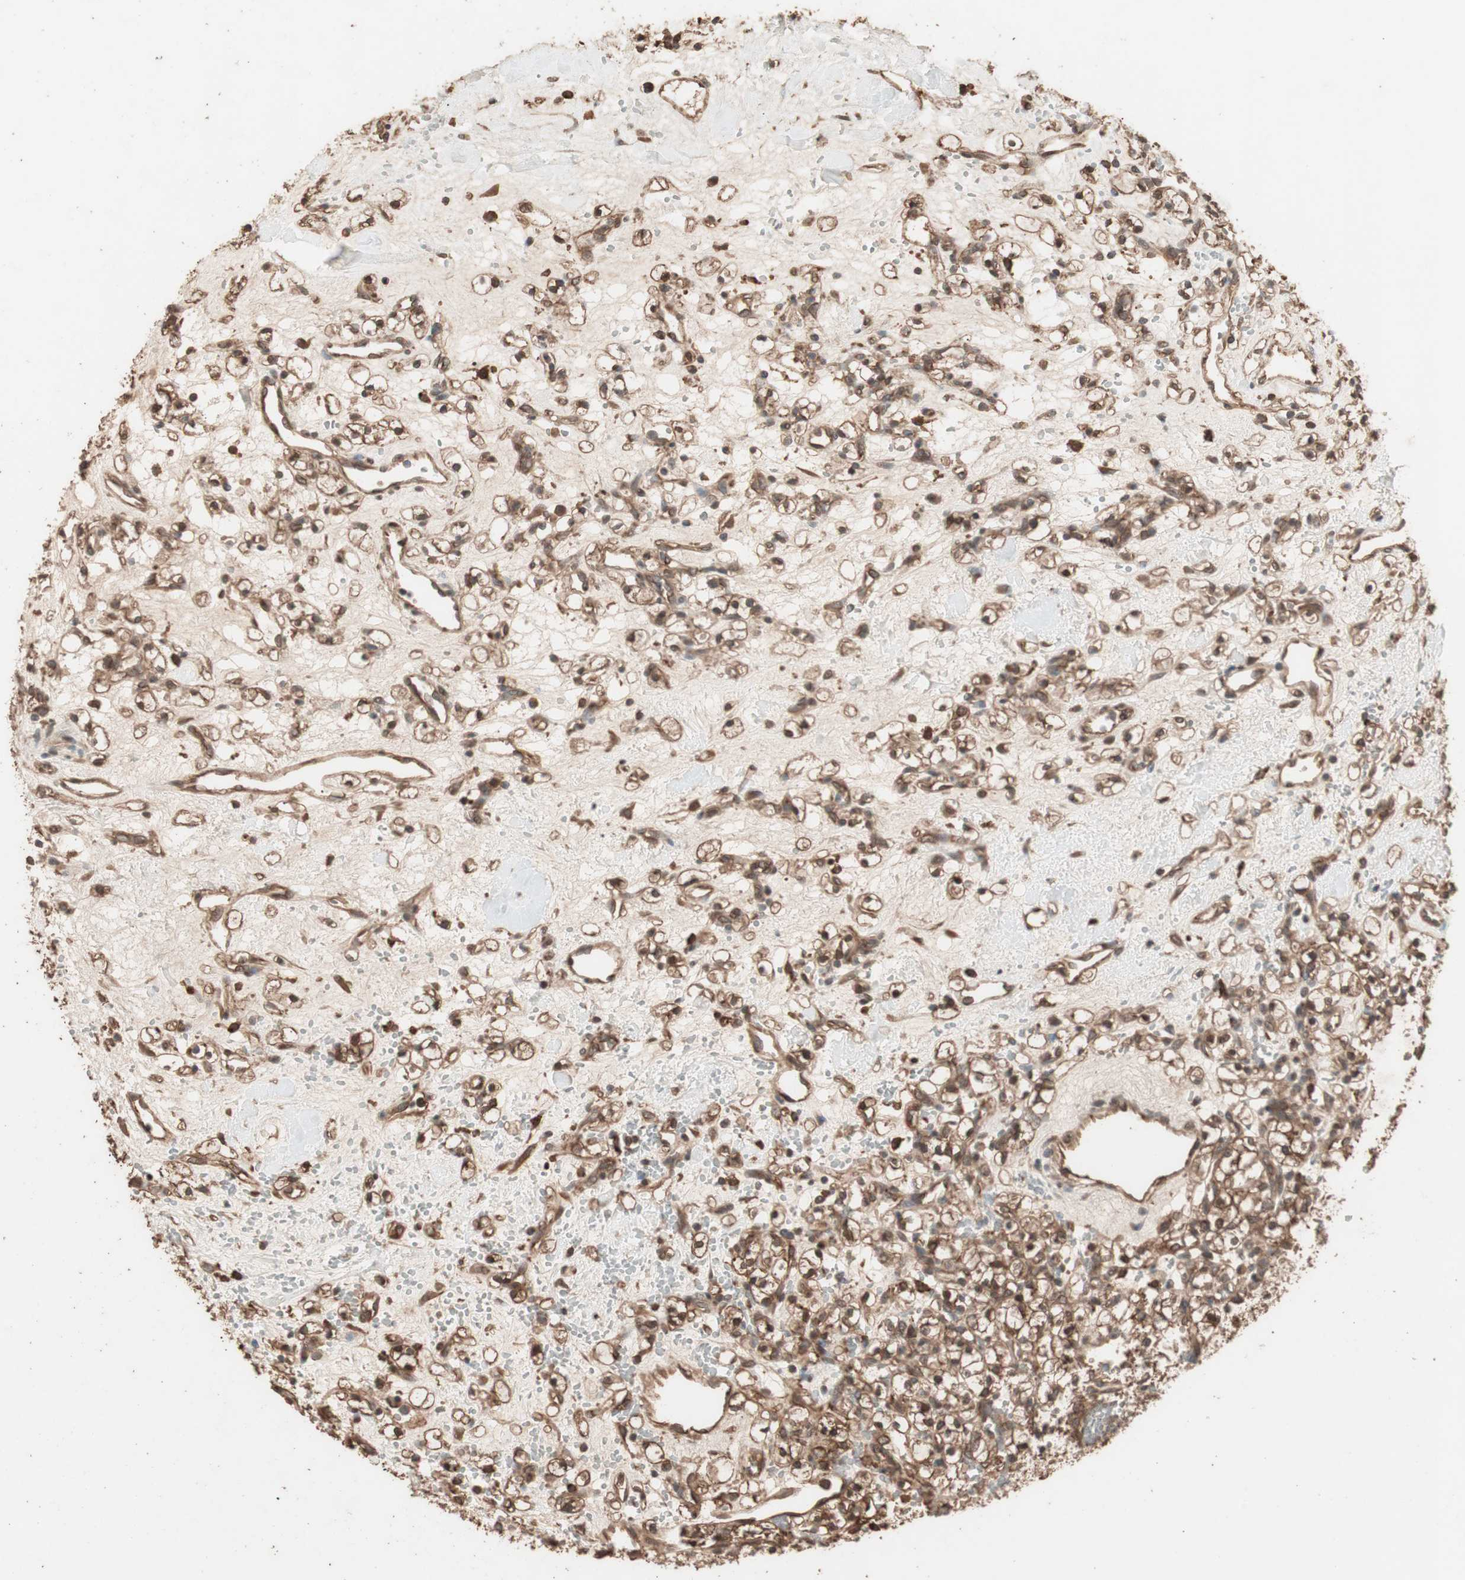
{"staining": {"intensity": "moderate", "quantity": ">75%", "location": "cytoplasmic/membranous"}, "tissue": "renal cancer", "cell_type": "Tumor cells", "image_type": "cancer", "snomed": [{"axis": "morphology", "description": "Adenocarcinoma, NOS"}, {"axis": "topography", "description": "Kidney"}], "caption": "The histopathology image demonstrates staining of adenocarcinoma (renal), revealing moderate cytoplasmic/membranous protein staining (brown color) within tumor cells. The protein is stained brown, and the nuclei are stained in blue (DAB (3,3'-diaminobenzidine) IHC with brightfield microscopy, high magnification).", "gene": "CCN4", "patient": {"sex": "female", "age": 60}}